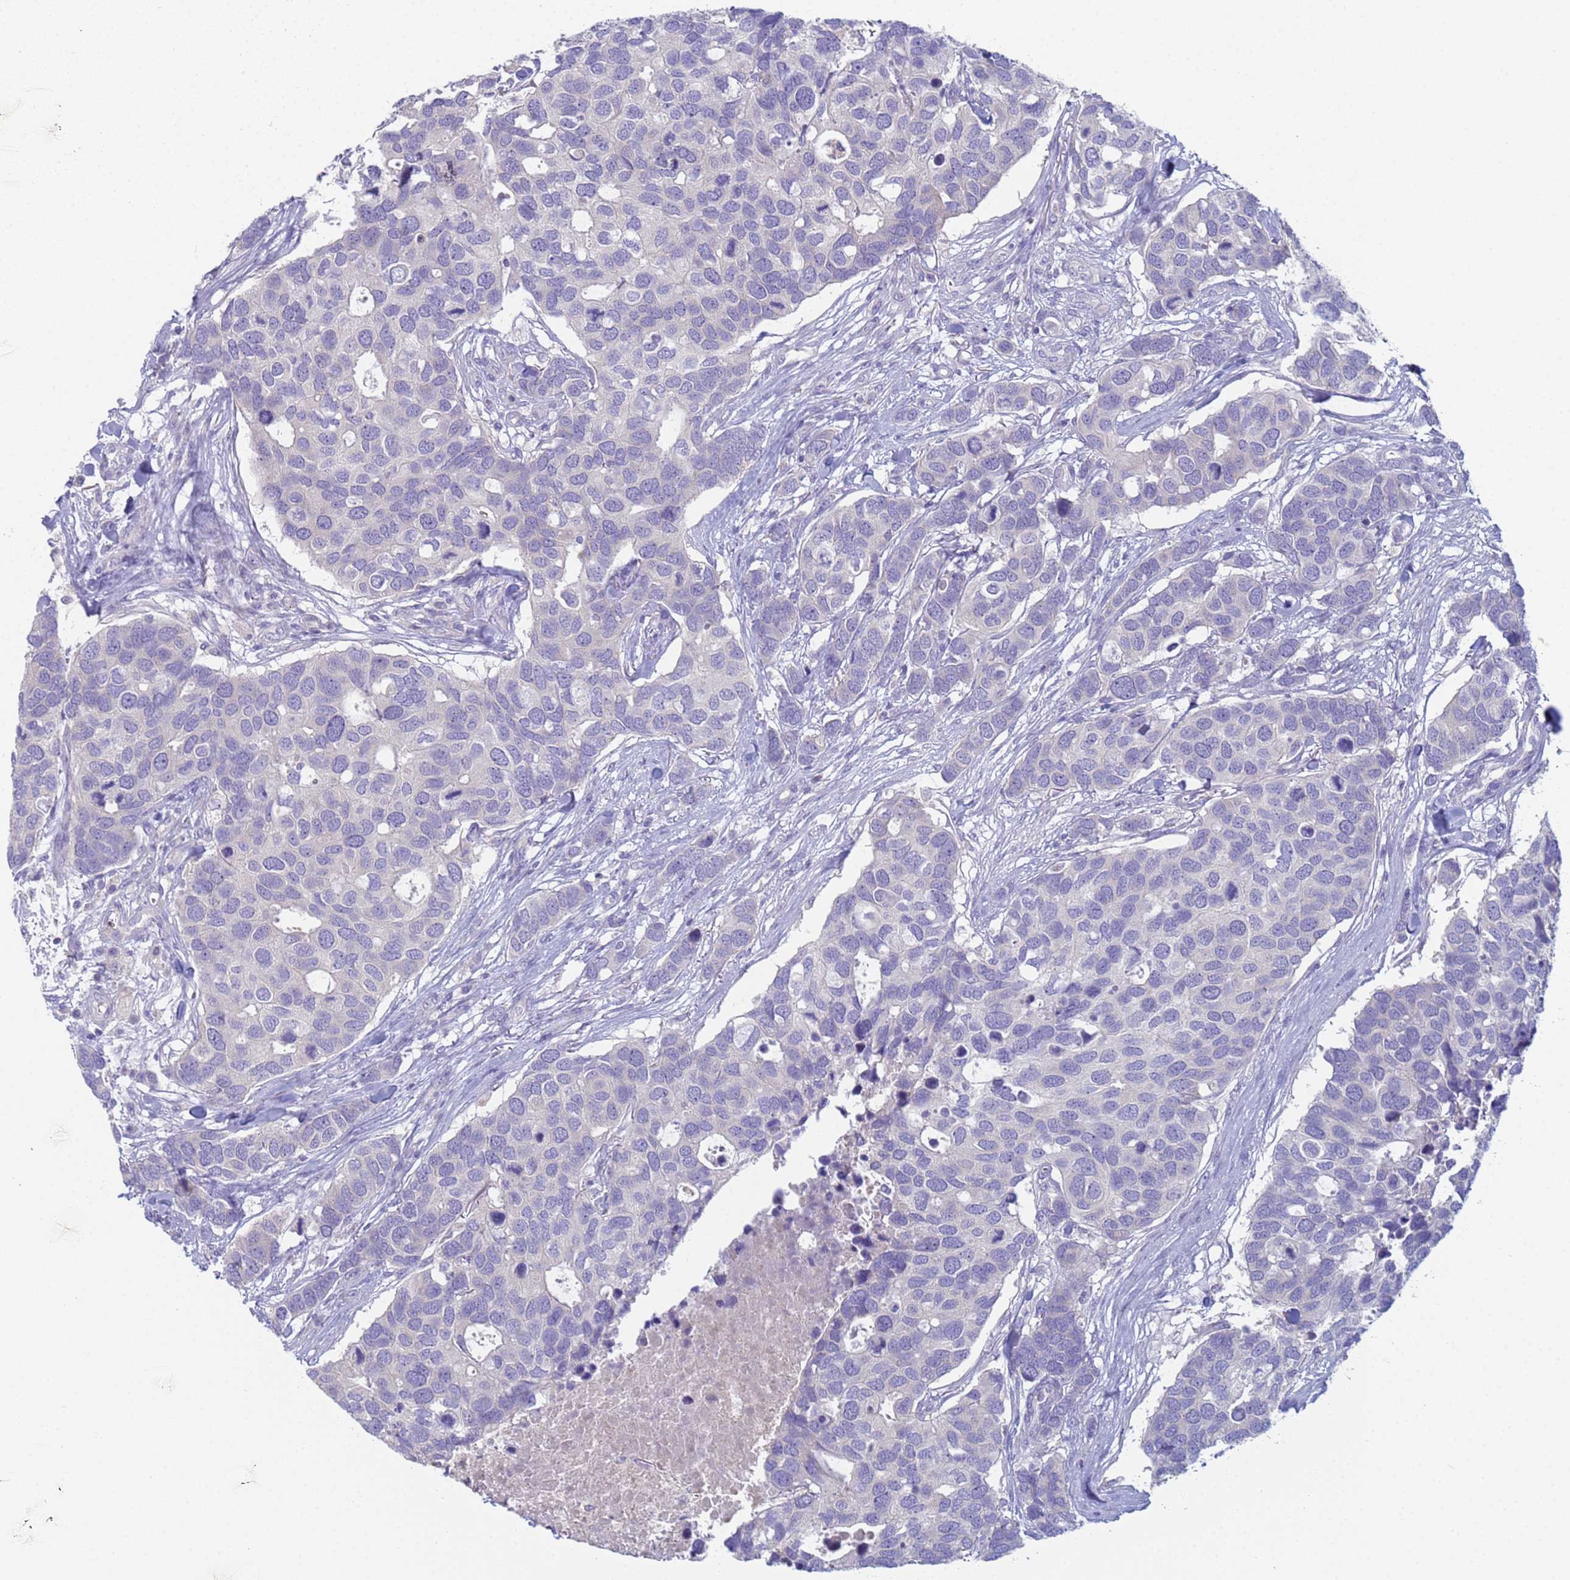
{"staining": {"intensity": "negative", "quantity": "none", "location": "none"}, "tissue": "breast cancer", "cell_type": "Tumor cells", "image_type": "cancer", "snomed": [{"axis": "morphology", "description": "Duct carcinoma"}, {"axis": "topography", "description": "Breast"}], "caption": "Immunohistochemistry image of neoplastic tissue: human infiltrating ductal carcinoma (breast) stained with DAB exhibits no significant protein staining in tumor cells. (Immunohistochemistry (ihc), brightfield microscopy, high magnification).", "gene": "CR1", "patient": {"sex": "female", "age": 83}}